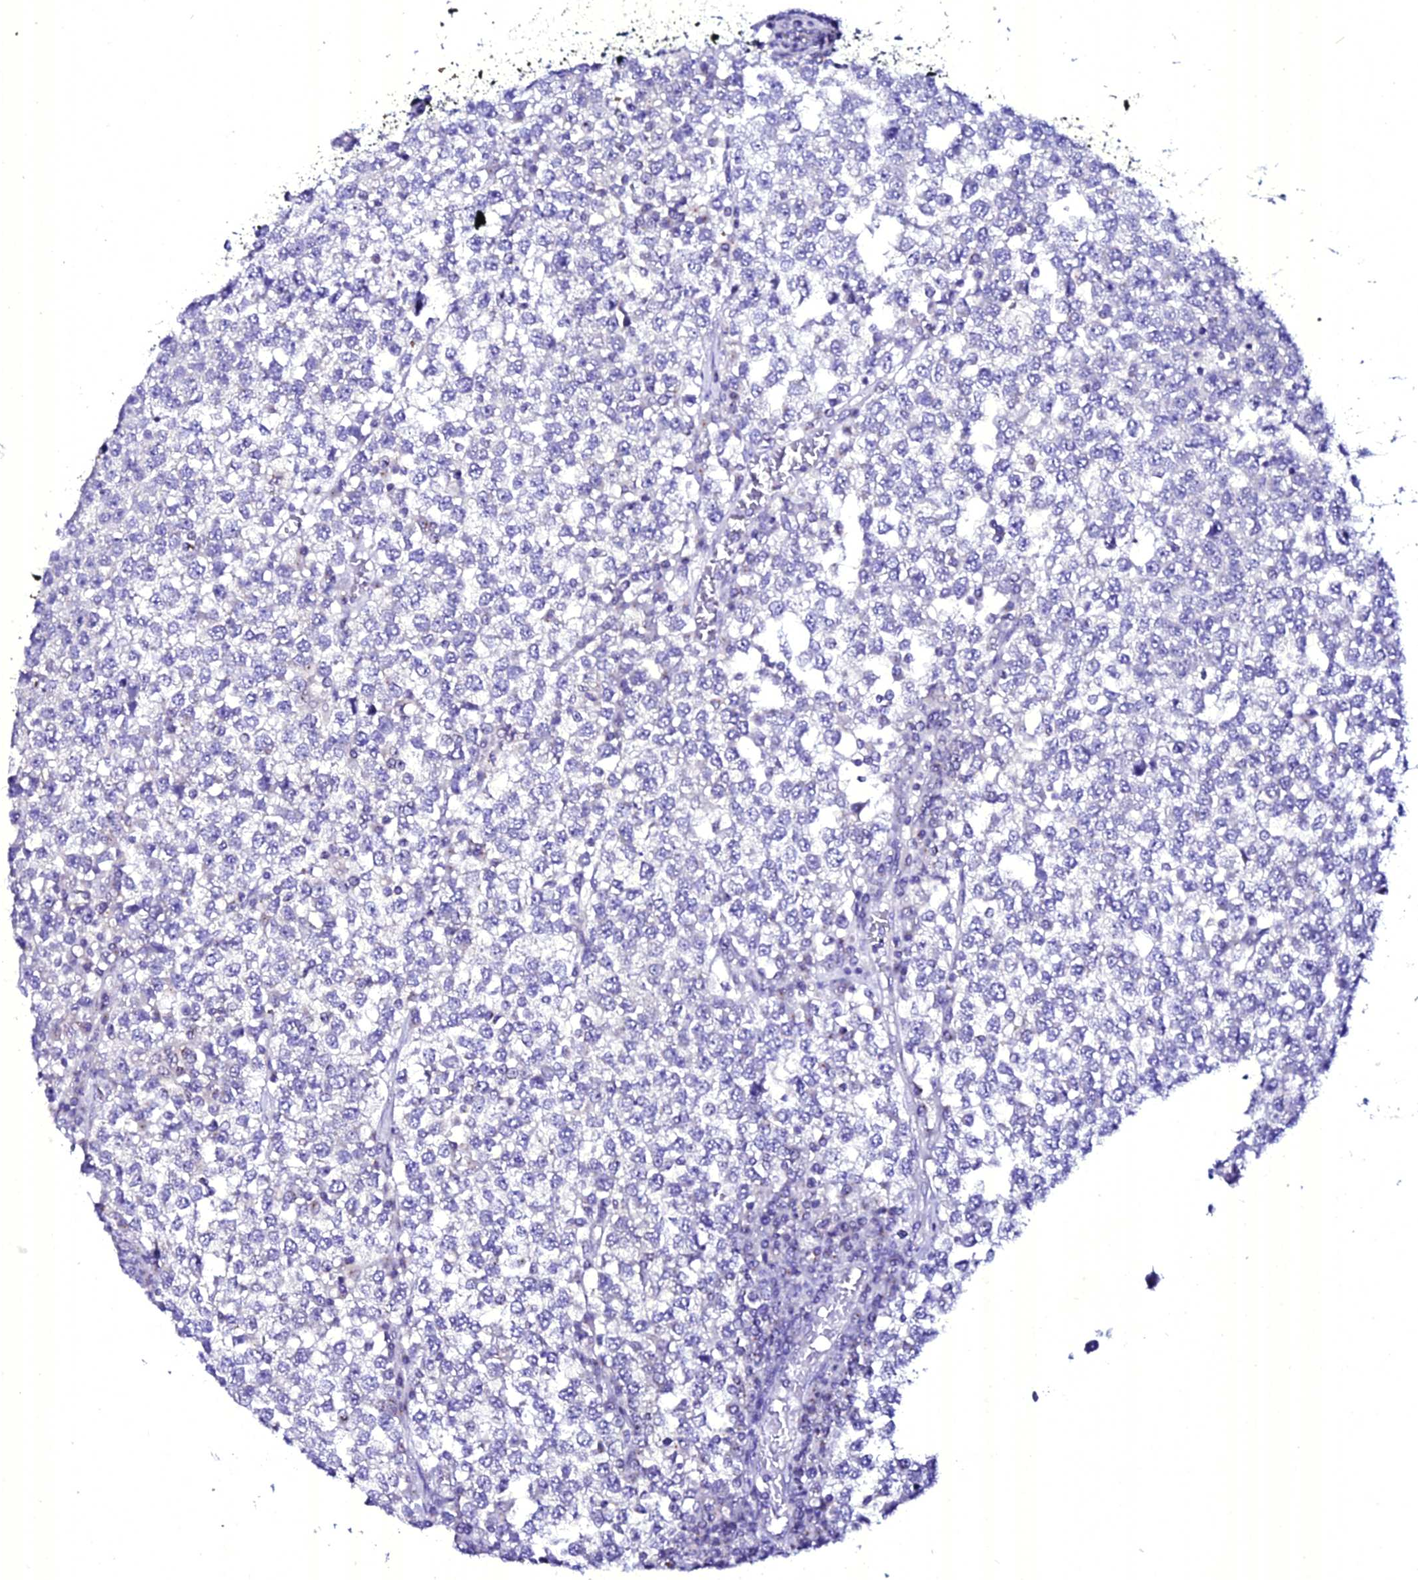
{"staining": {"intensity": "negative", "quantity": "none", "location": "none"}, "tissue": "testis cancer", "cell_type": "Tumor cells", "image_type": "cancer", "snomed": [{"axis": "morphology", "description": "Seminoma, NOS"}, {"axis": "topography", "description": "Testis"}], "caption": "Immunohistochemistry (IHC) photomicrograph of neoplastic tissue: testis seminoma stained with DAB (3,3'-diaminobenzidine) reveals no significant protein staining in tumor cells.", "gene": "ATG16L2", "patient": {"sex": "male", "age": 65}}